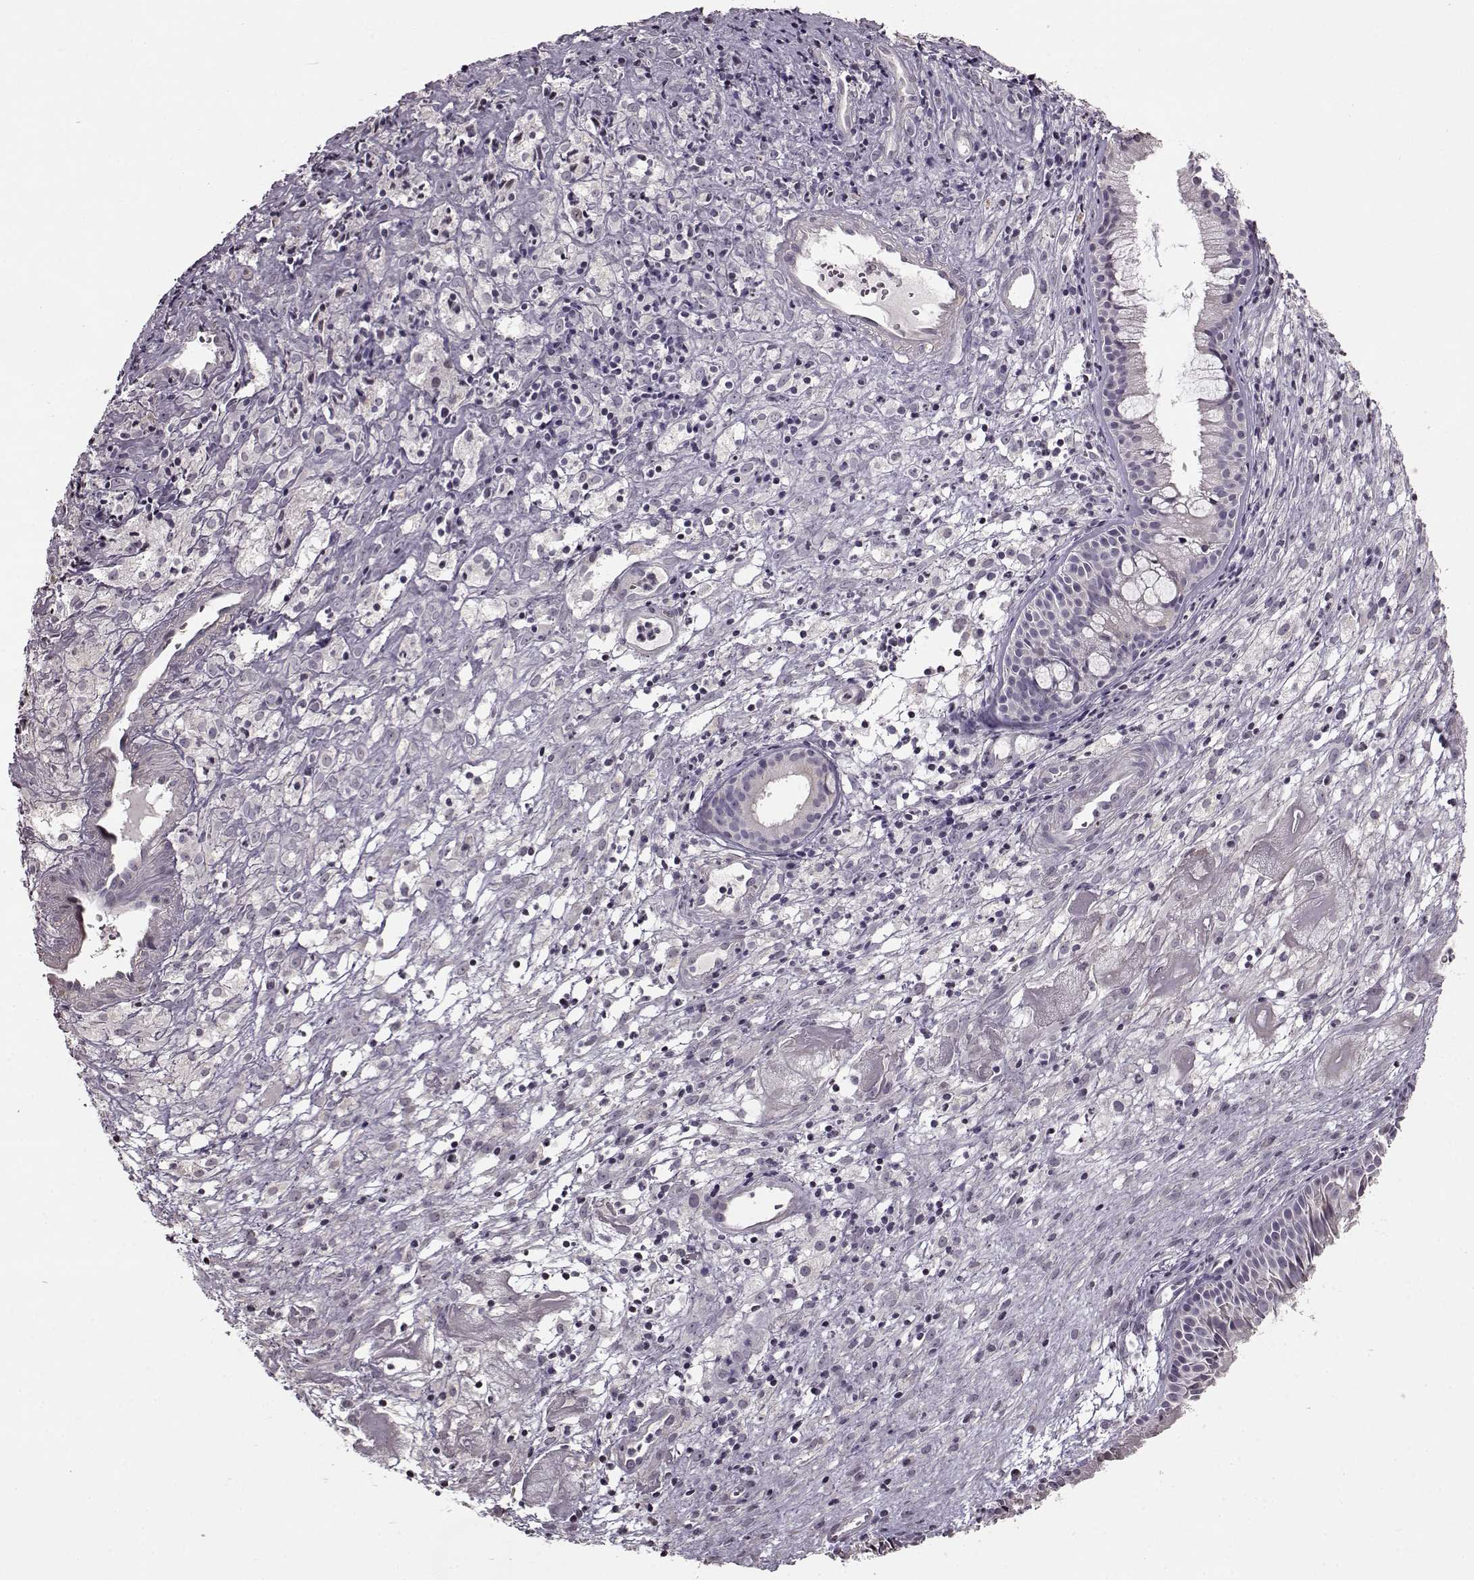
{"staining": {"intensity": "negative", "quantity": "none", "location": "none"}, "tissue": "nasopharynx", "cell_type": "Respiratory epithelial cells", "image_type": "normal", "snomed": [{"axis": "morphology", "description": "Normal tissue, NOS"}, {"axis": "topography", "description": "Nasopharynx"}], "caption": "DAB immunohistochemical staining of unremarkable human nasopharynx displays no significant expression in respiratory epithelial cells. (DAB (3,3'-diaminobenzidine) IHC with hematoxylin counter stain).", "gene": "FSHB", "patient": {"sex": "male", "age": 83}}